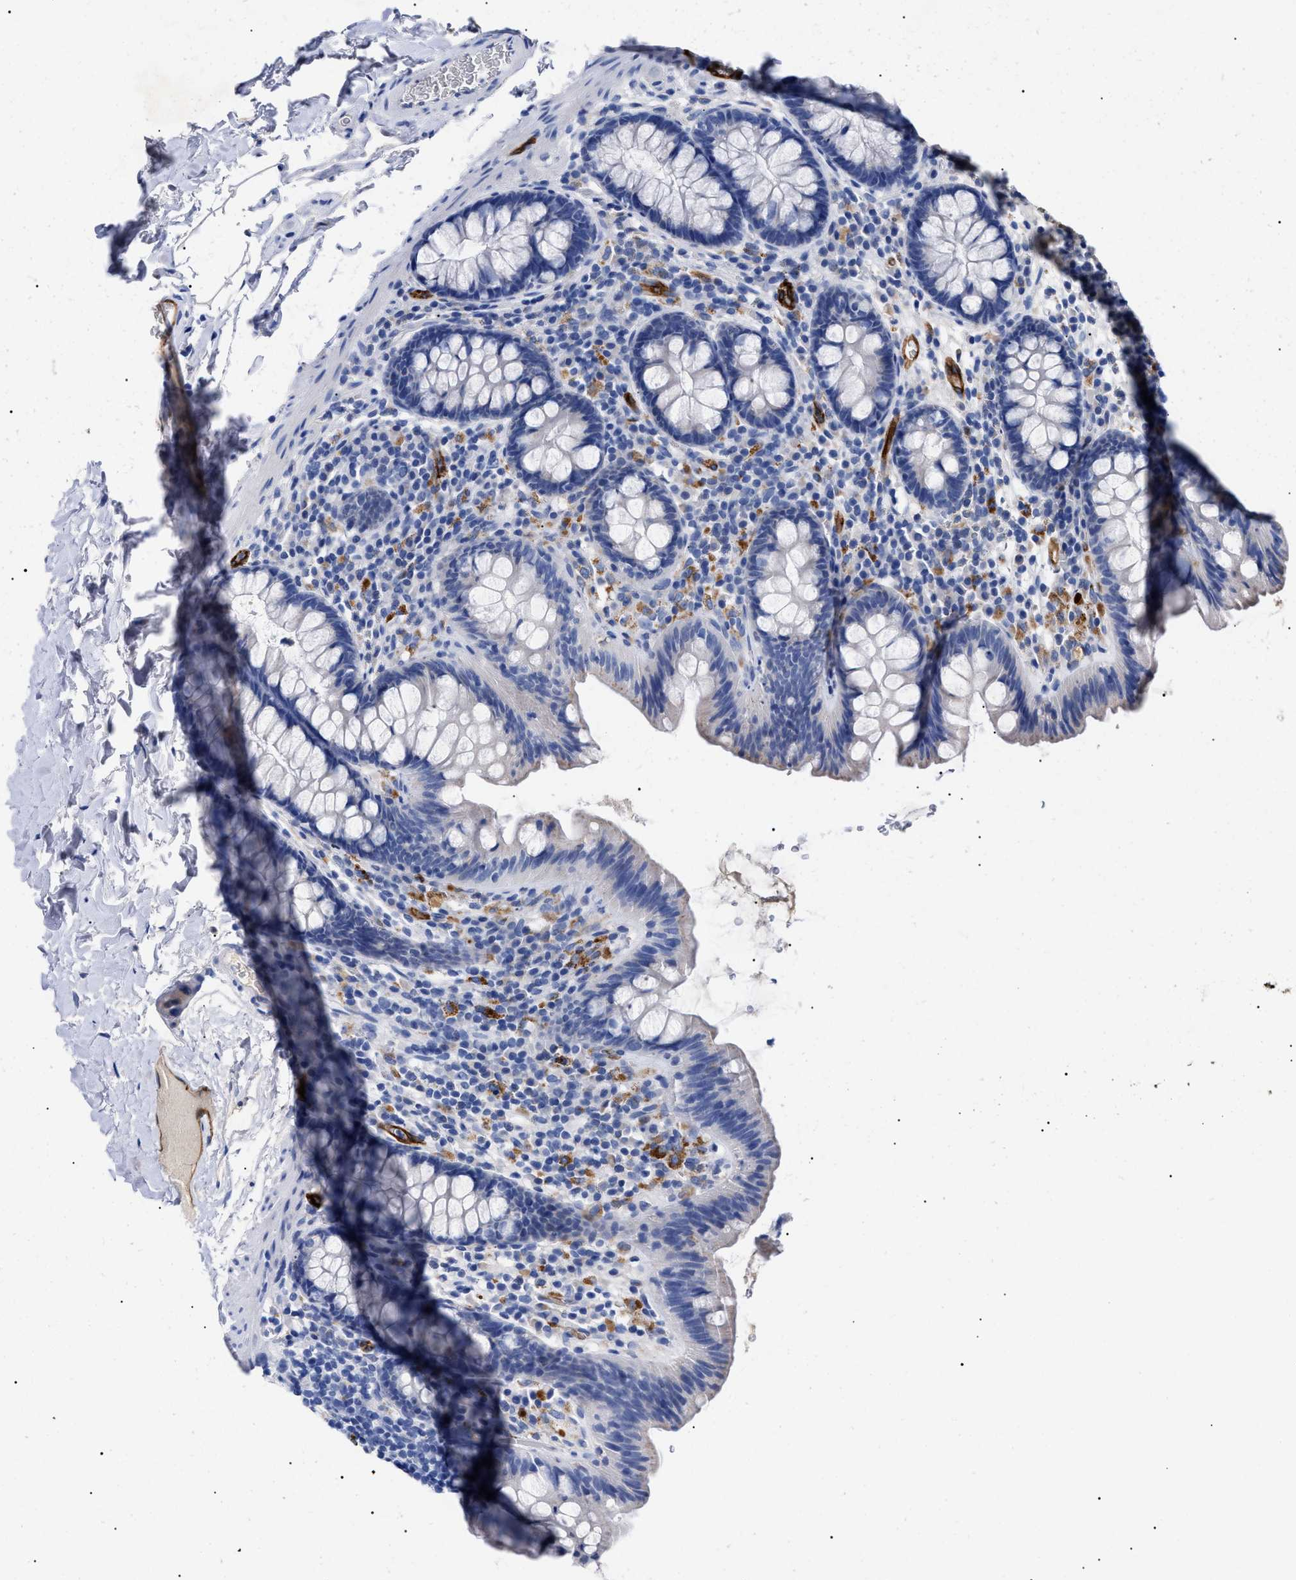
{"staining": {"intensity": "moderate", "quantity": "25%-75%", "location": "cytoplasmic/membranous"}, "tissue": "colon", "cell_type": "Endothelial cells", "image_type": "normal", "snomed": [{"axis": "morphology", "description": "Normal tissue, NOS"}, {"axis": "topography", "description": "Colon"}], "caption": "Colon stained for a protein reveals moderate cytoplasmic/membranous positivity in endothelial cells. (DAB (3,3'-diaminobenzidine) = brown stain, brightfield microscopy at high magnification).", "gene": "ACKR1", "patient": {"sex": "female", "age": 80}}